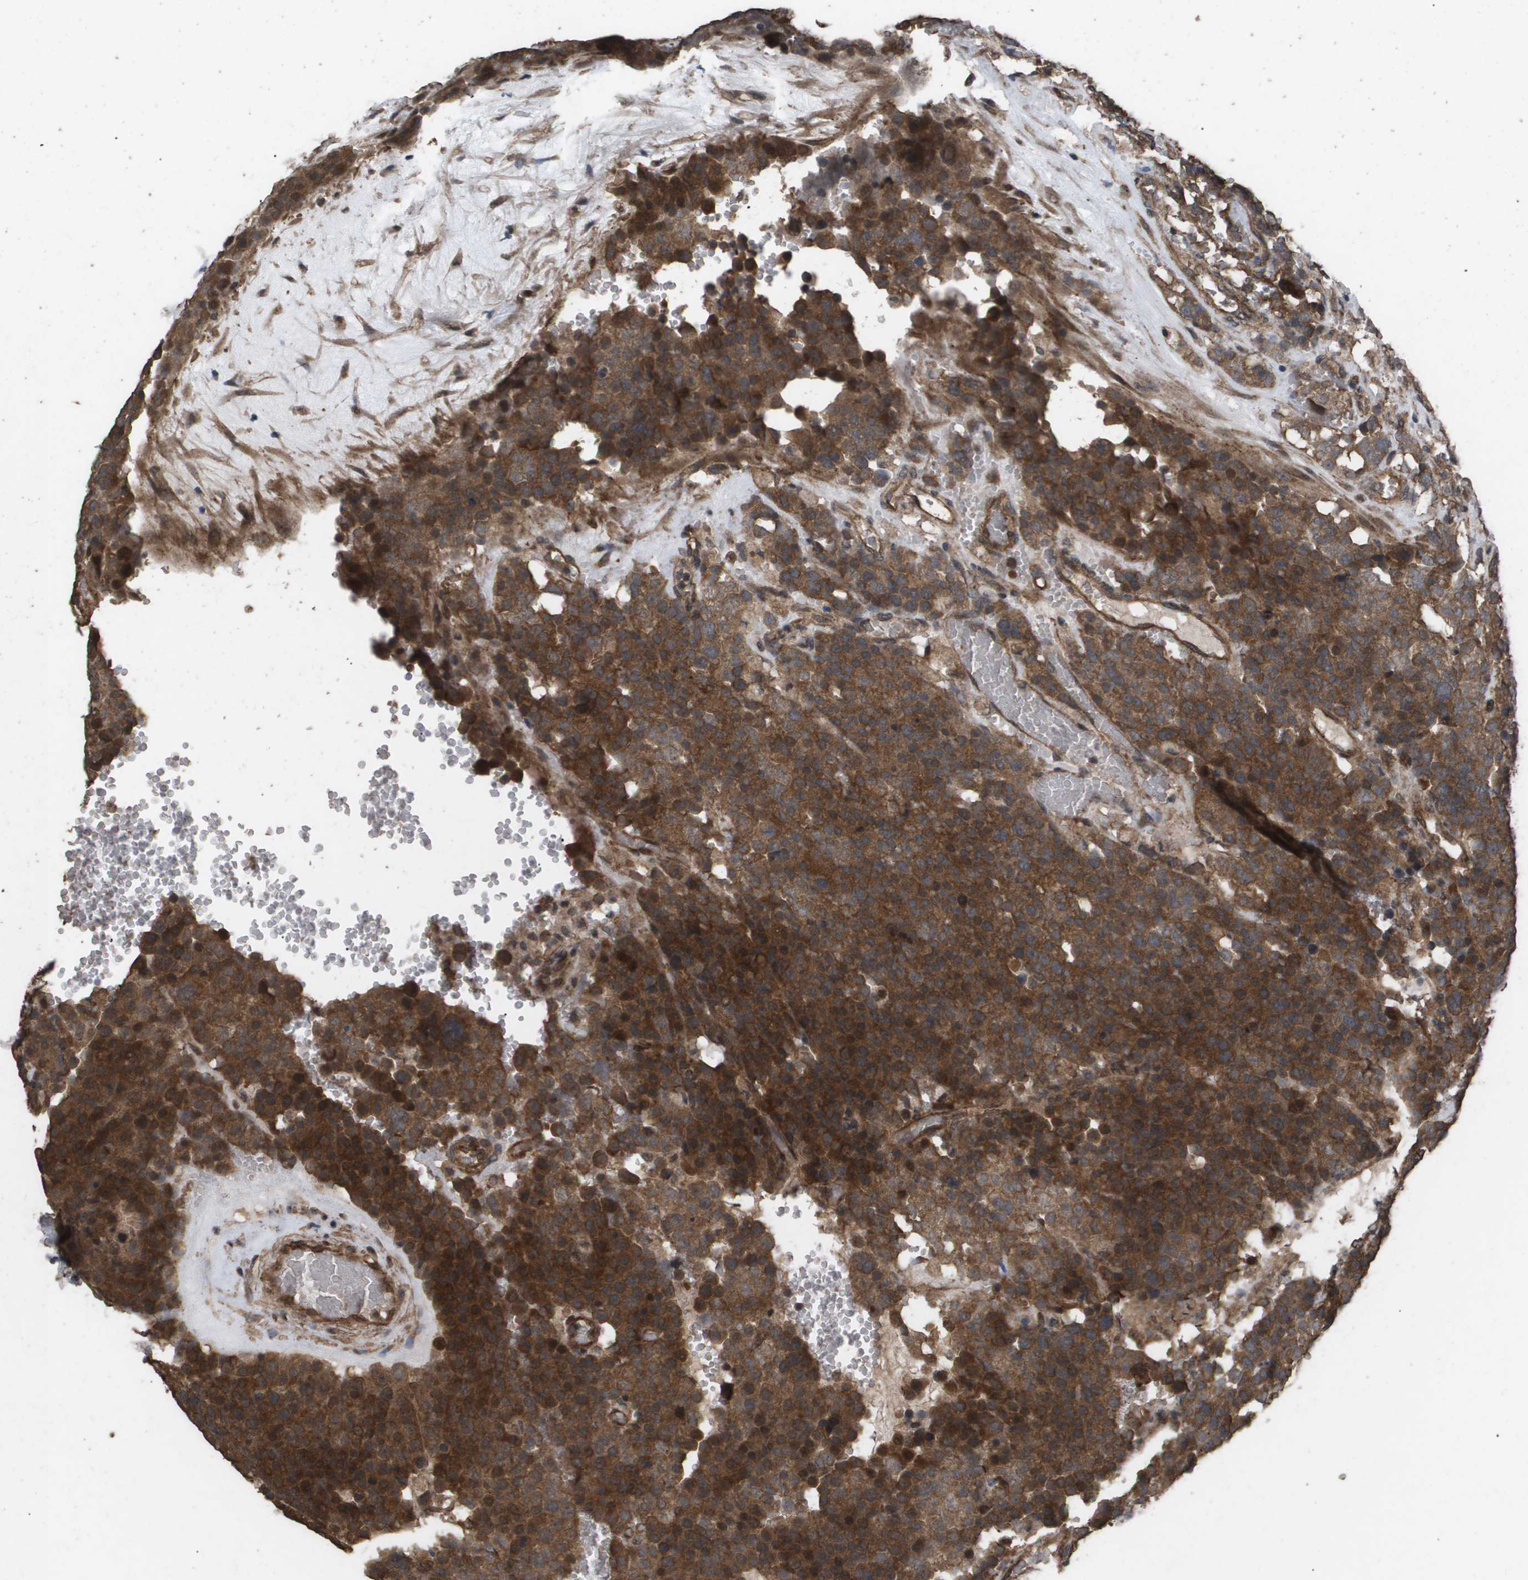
{"staining": {"intensity": "strong", "quantity": ">75%", "location": "cytoplasmic/membranous"}, "tissue": "testis cancer", "cell_type": "Tumor cells", "image_type": "cancer", "snomed": [{"axis": "morphology", "description": "Seminoma, NOS"}, {"axis": "topography", "description": "Testis"}], "caption": "A high-resolution micrograph shows immunohistochemistry (IHC) staining of seminoma (testis), which shows strong cytoplasmic/membranous positivity in approximately >75% of tumor cells.", "gene": "CUL5", "patient": {"sex": "male", "age": 71}}